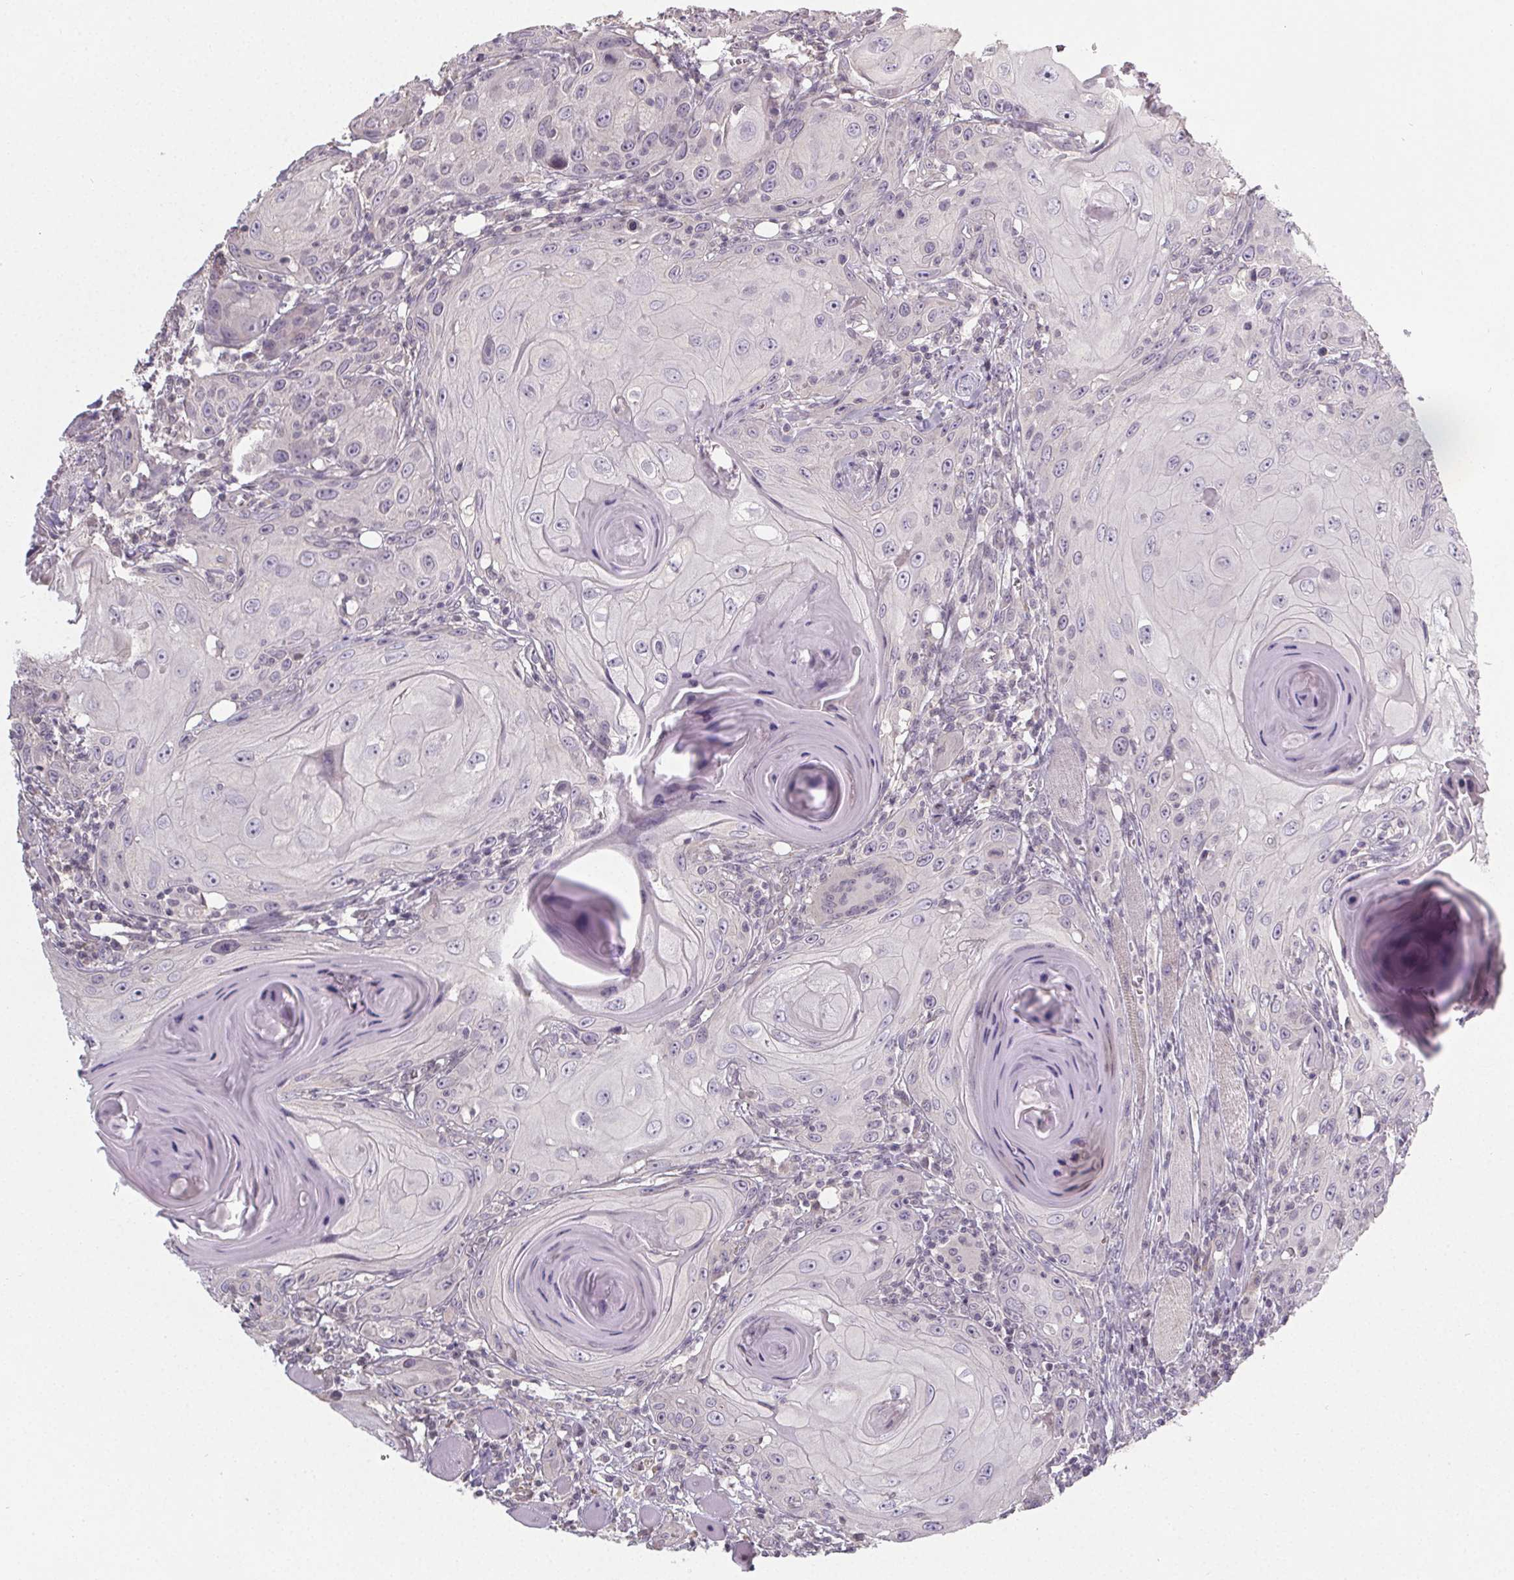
{"staining": {"intensity": "negative", "quantity": "none", "location": "none"}, "tissue": "head and neck cancer", "cell_type": "Tumor cells", "image_type": "cancer", "snomed": [{"axis": "morphology", "description": "Squamous cell carcinoma, NOS"}, {"axis": "topography", "description": "Head-Neck"}], "caption": "This histopathology image is of head and neck squamous cell carcinoma stained with immunohistochemistry (IHC) to label a protein in brown with the nuclei are counter-stained blue. There is no staining in tumor cells.", "gene": "SLC26A2", "patient": {"sex": "female", "age": 80}}